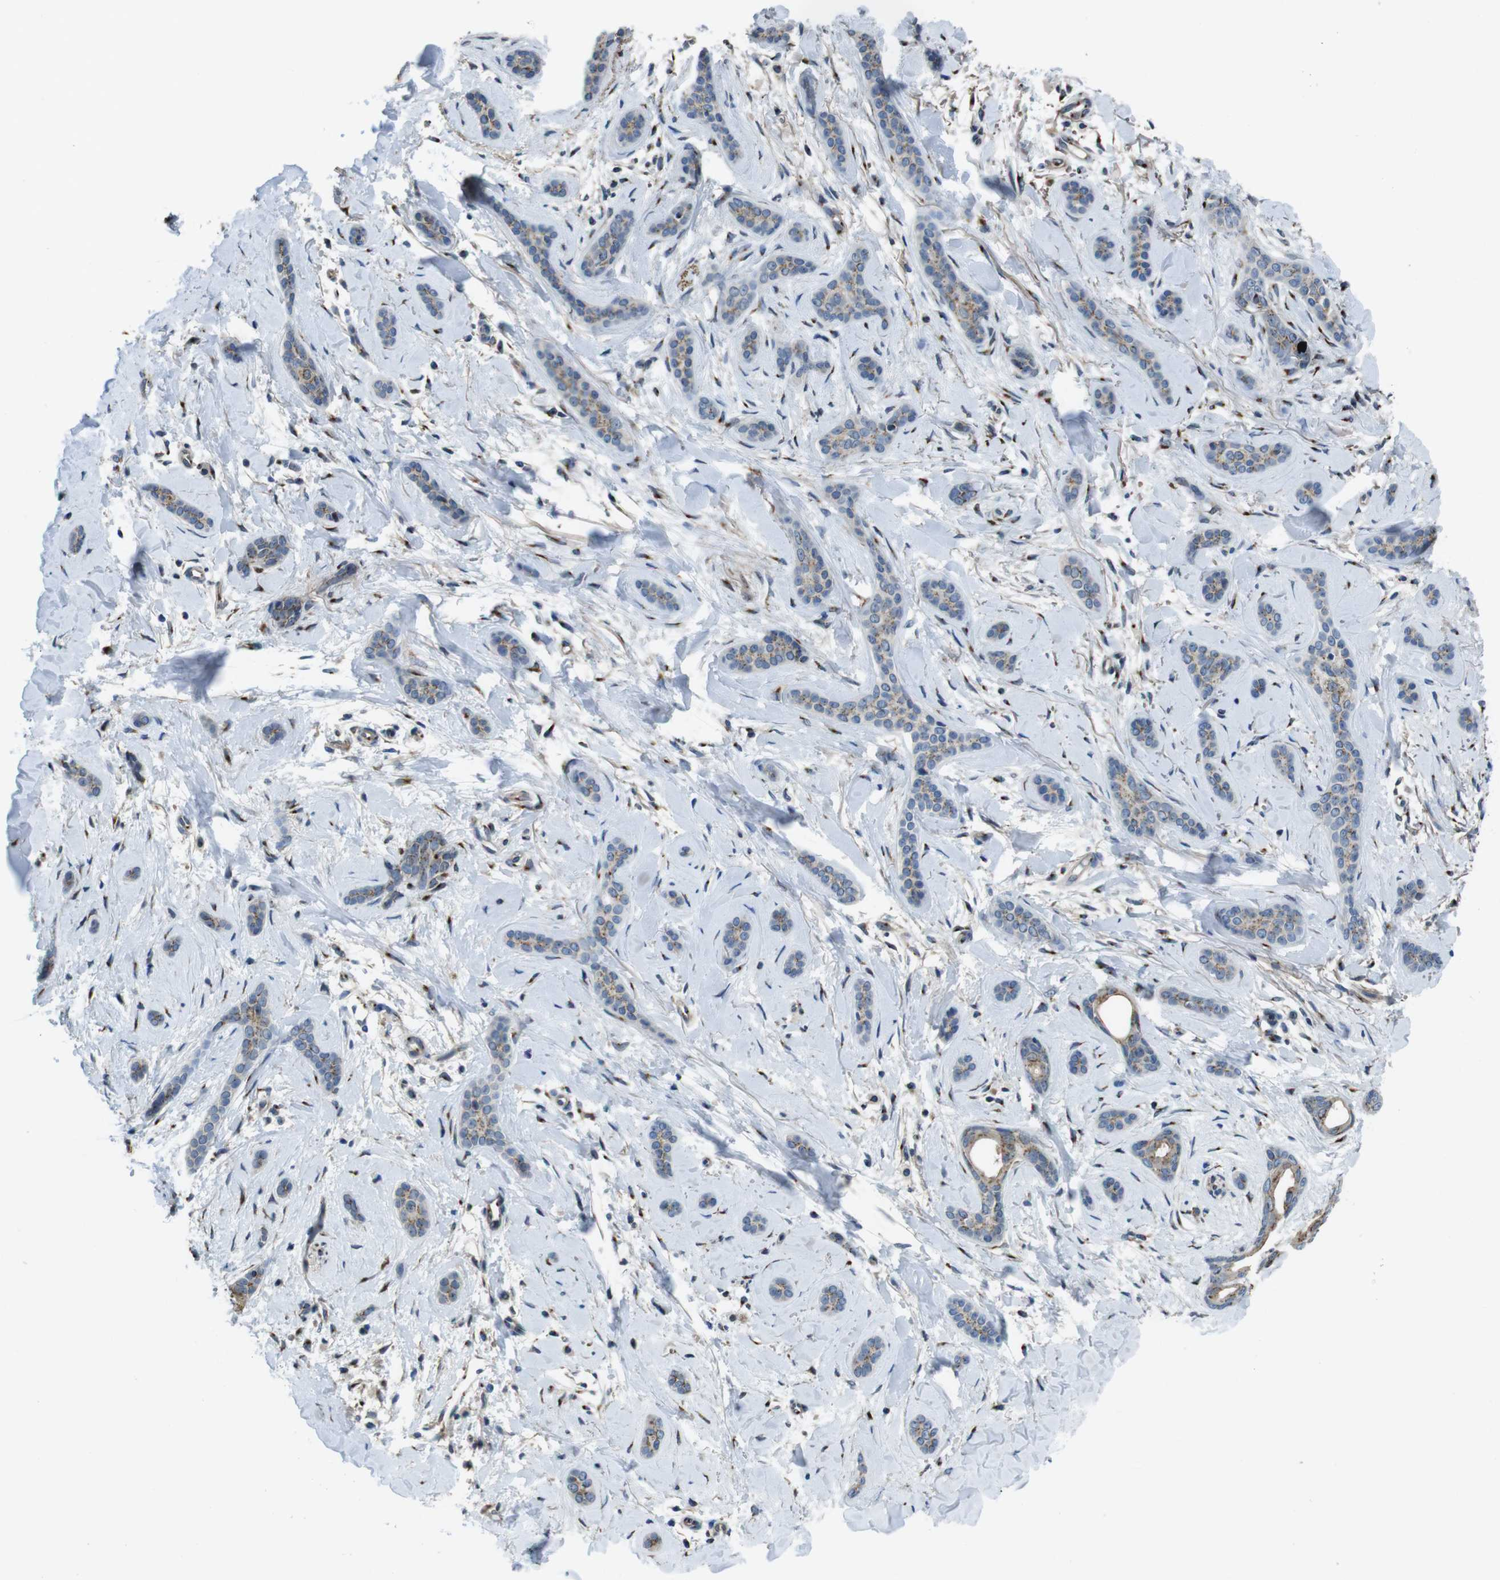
{"staining": {"intensity": "weak", "quantity": ">75%", "location": "cytoplasmic/membranous"}, "tissue": "skin cancer", "cell_type": "Tumor cells", "image_type": "cancer", "snomed": [{"axis": "morphology", "description": "Basal cell carcinoma"}, {"axis": "morphology", "description": "Adnexal tumor, benign"}, {"axis": "topography", "description": "Skin"}], "caption": "Weak cytoplasmic/membranous expression is present in about >75% of tumor cells in skin benign adnexal tumor. The staining was performed using DAB (3,3'-diaminobenzidine) to visualize the protein expression in brown, while the nuclei were stained in blue with hematoxylin (Magnification: 20x).", "gene": "RAB6A", "patient": {"sex": "female", "age": 42}}